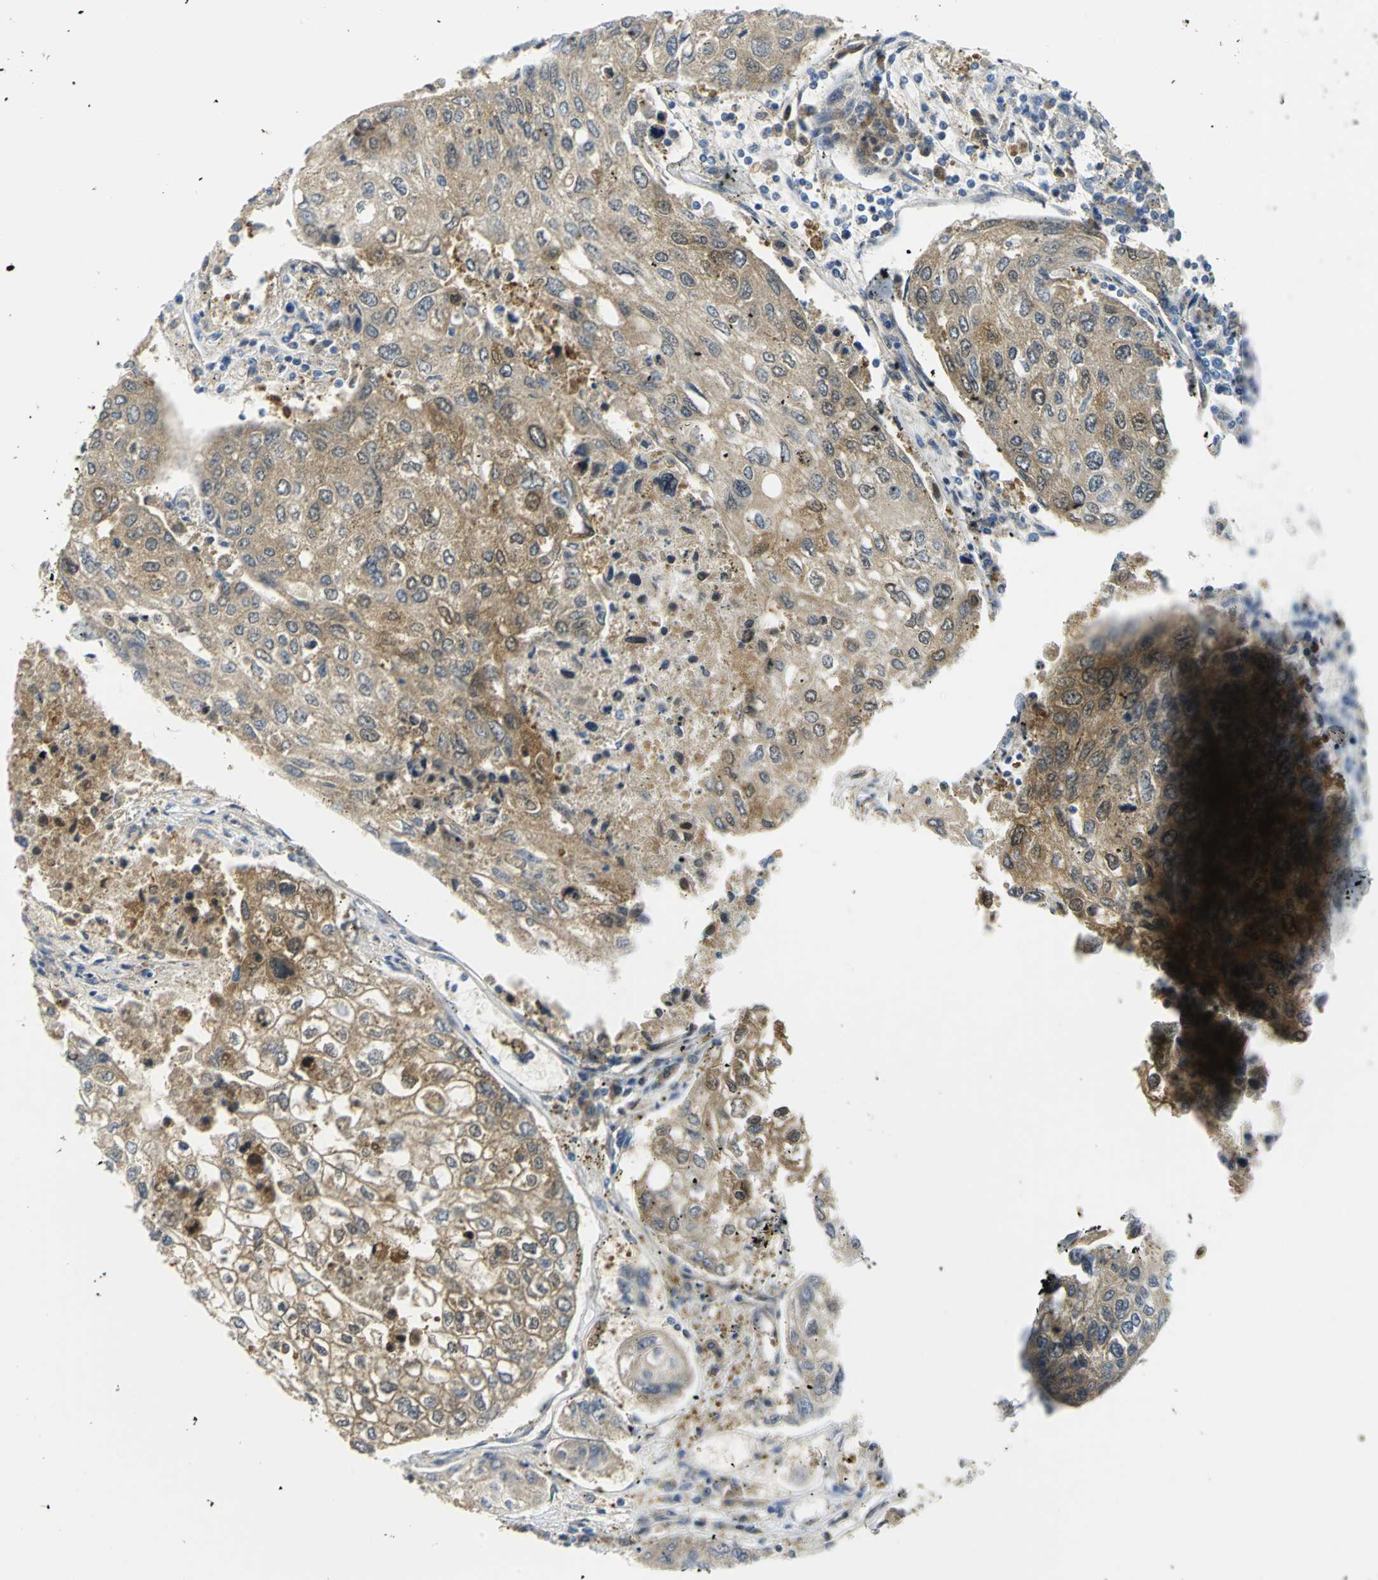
{"staining": {"intensity": "moderate", "quantity": ">75%", "location": "cytoplasmic/membranous"}, "tissue": "urothelial cancer", "cell_type": "Tumor cells", "image_type": "cancer", "snomed": [{"axis": "morphology", "description": "Urothelial carcinoma, High grade"}, {"axis": "topography", "description": "Lymph node"}, {"axis": "topography", "description": "Urinary bladder"}], "caption": "Immunohistochemical staining of urothelial cancer reveals medium levels of moderate cytoplasmic/membranous protein positivity in approximately >75% of tumor cells. (DAB (3,3'-diaminobenzidine) IHC, brown staining for protein, blue staining for nuclei).", "gene": "PGM3", "patient": {"sex": "male", "age": 51}}